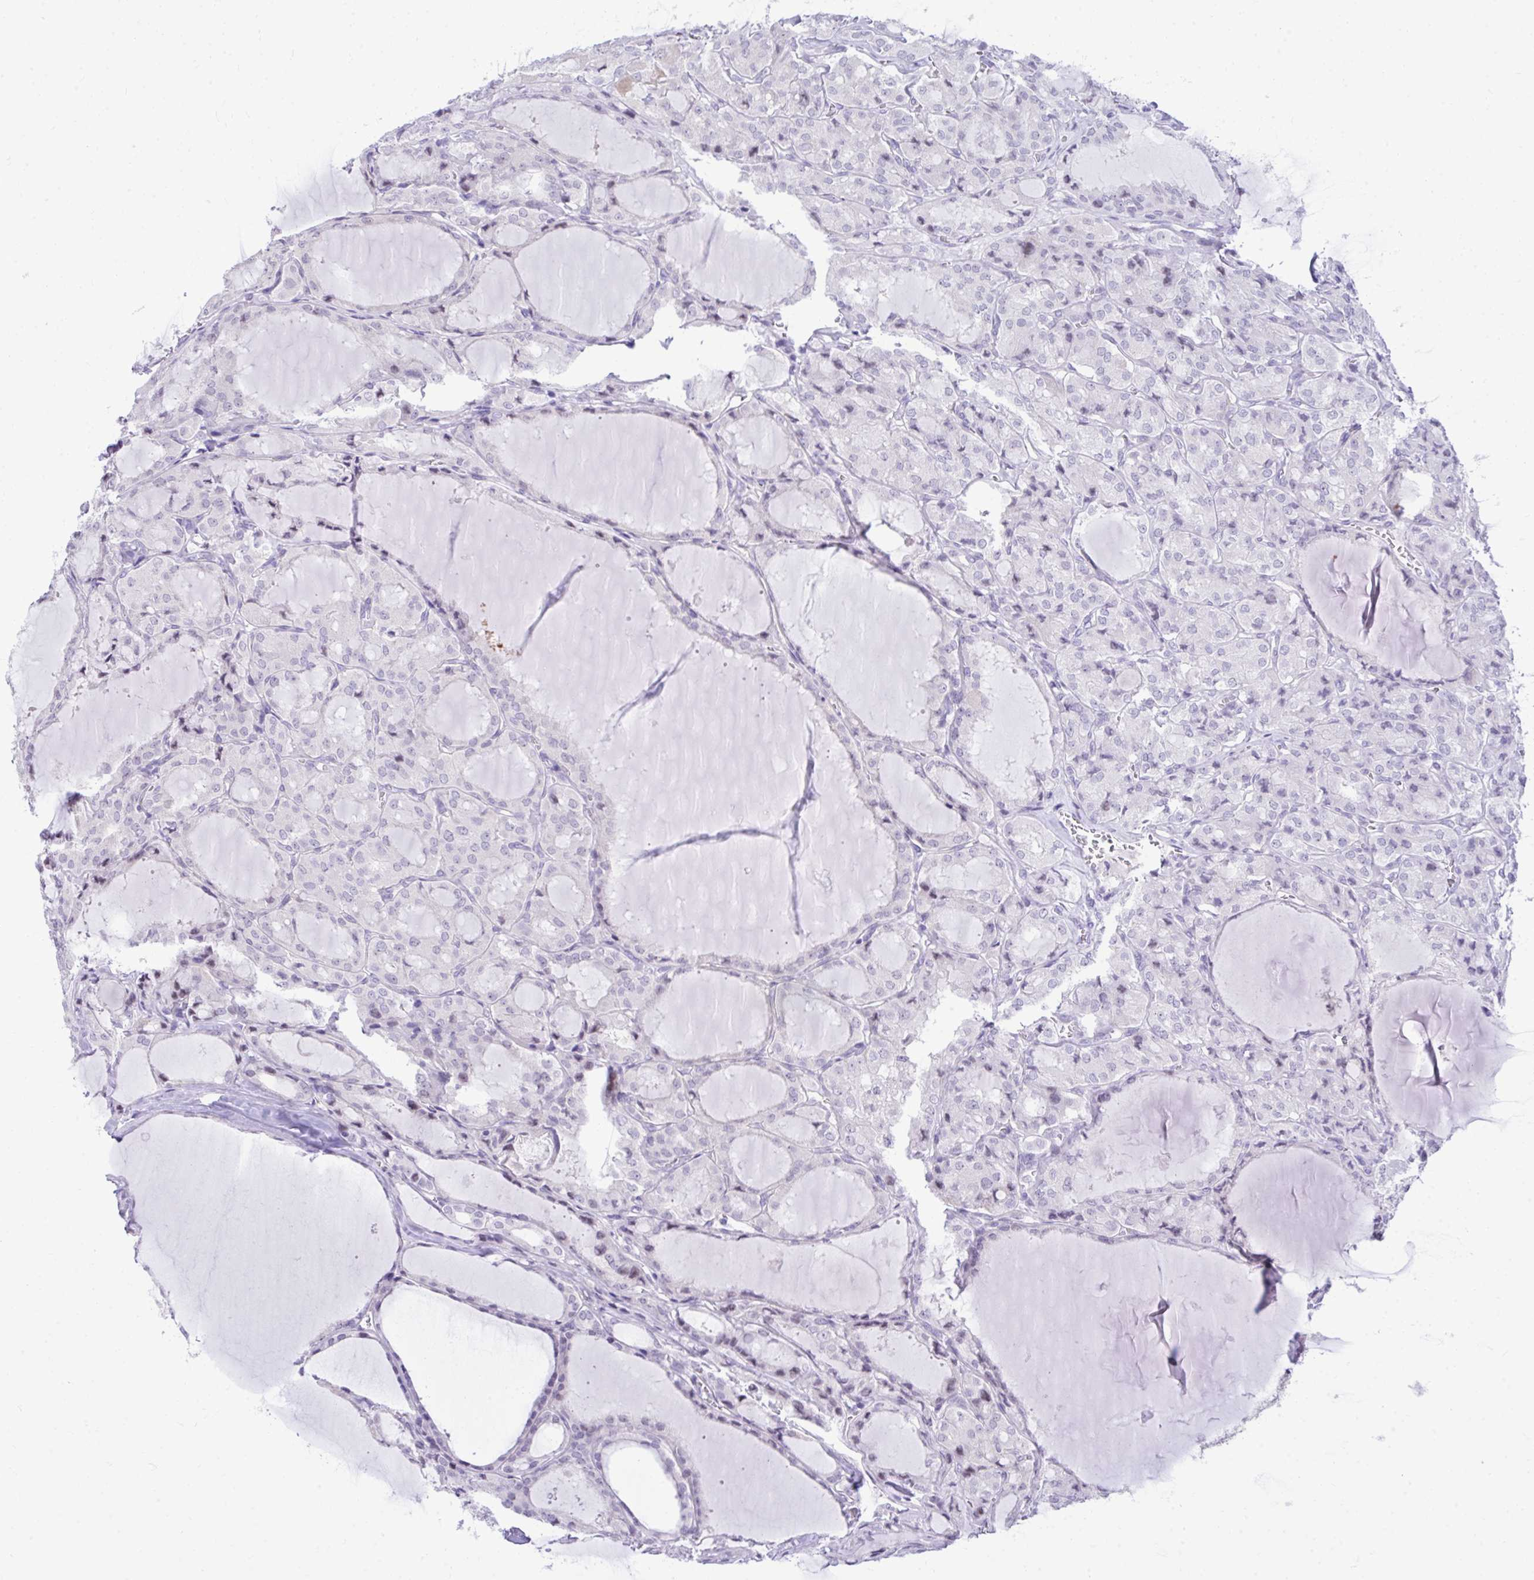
{"staining": {"intensity": "negative", "quantity": "none", "location": "none"}, "tissue": "thyroid cancer", "cell_type": "Tumor cells", "image_type": "cancer", "snomed": [{"axis": "morphology", "description": "Papillary adenocarcinoma, NOS"}, {"axis": "topography", "description": "Thyroid gland"}], "caption": "Thyroid cancer (papillary adenocarcinoma) was stained to show a protein in brown. There is no significant staining in tumor cells.", "gene": "EID3", "patient": {"sex": "male", "age": 87}}